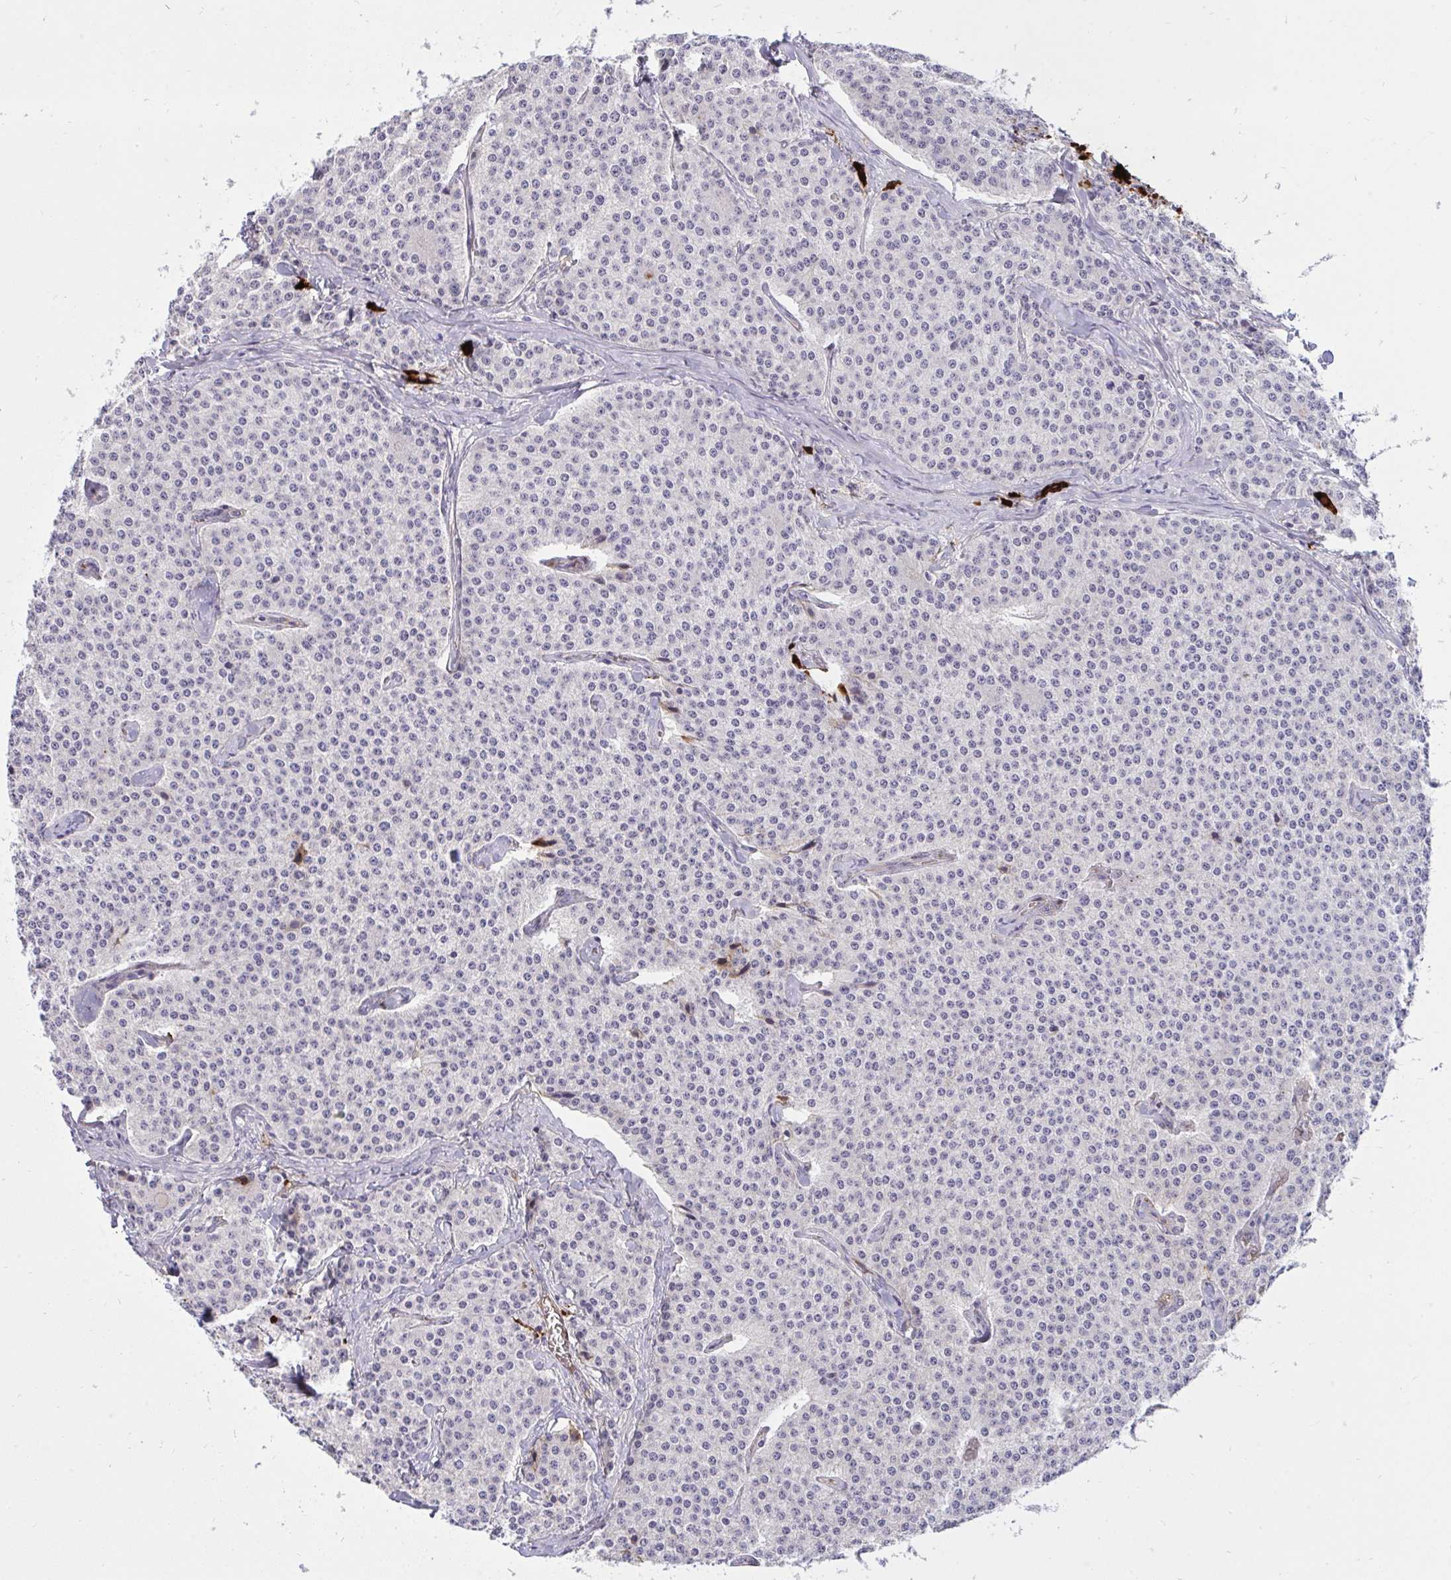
{"staining": {"intensity": "negative", "quantity": "none", "location": "none"}, "tissue": "carcinoid", "cell_type": "Tumor cells", "image_type": "cancer", "snomed": [{"axis": "morphology", "description": "Carcinoid, malignant, NOS"}, {"axis": "topography", "description": "Small intestine"}], "caption": "Immunohistochemistry (IHC) histopathology image of neoplastic tissue: carcinoid (malignant) stained with DAB (3,3'-diaminobenzidine) demonstrates no significant protein expression in tumor cells.", "gene": "F2", "patient": {"sex": "female", "age": 64}}